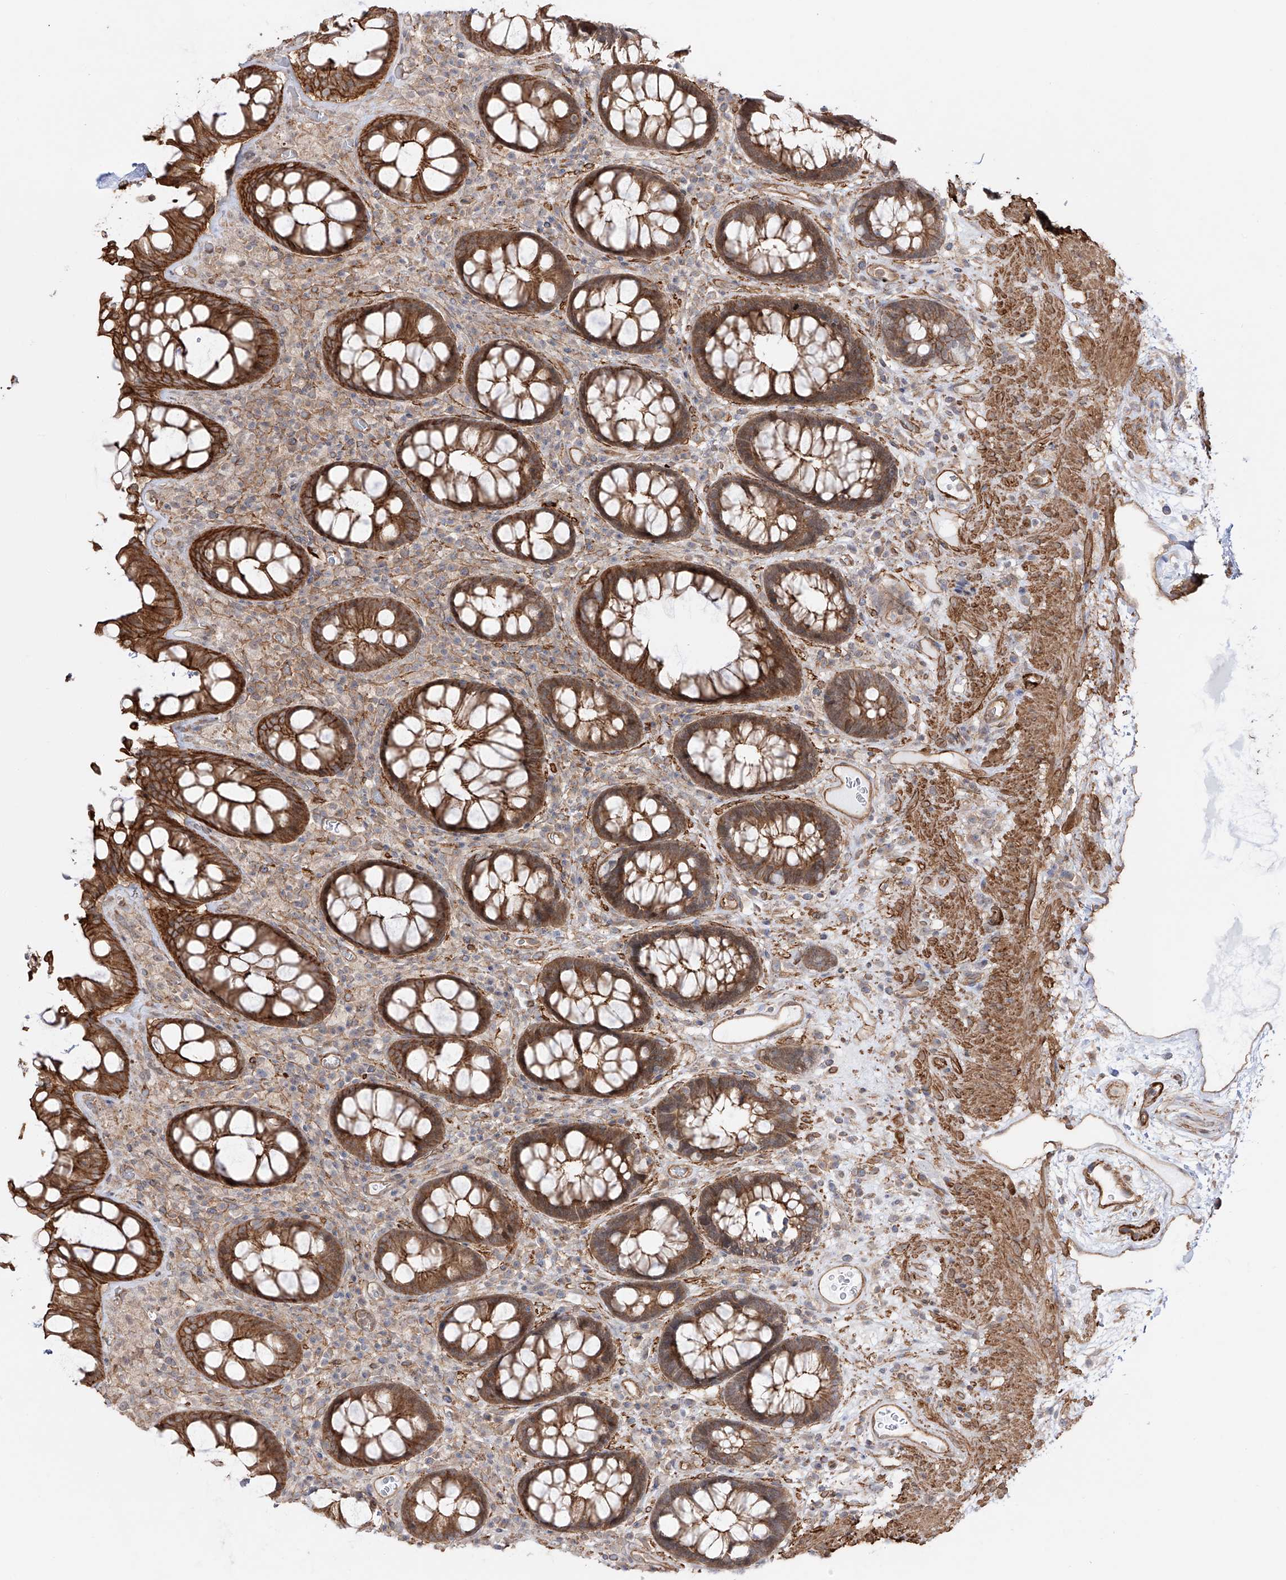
{"staining": {"intensity": "strong", "quantity": ">75%", "location": "cytoplasmic/membranous"}, "tissue": "rectum", "cell_type": "Glandular cells", "image_type": "normal", "snomed": [{"axis": "morphology", "description": "Normal tissue, NOS"}, {"axis": "topography", "description": "Rectum"}], "caption": "Brown immunohistochemical staining in normal rectum exhibits strong cytoplasmic/membranous positivity in about >75% of glandular cells. Nuclei are stained in blue.", "gene": "ZNF180", "patient": {"sex": "male", "age": 64}}